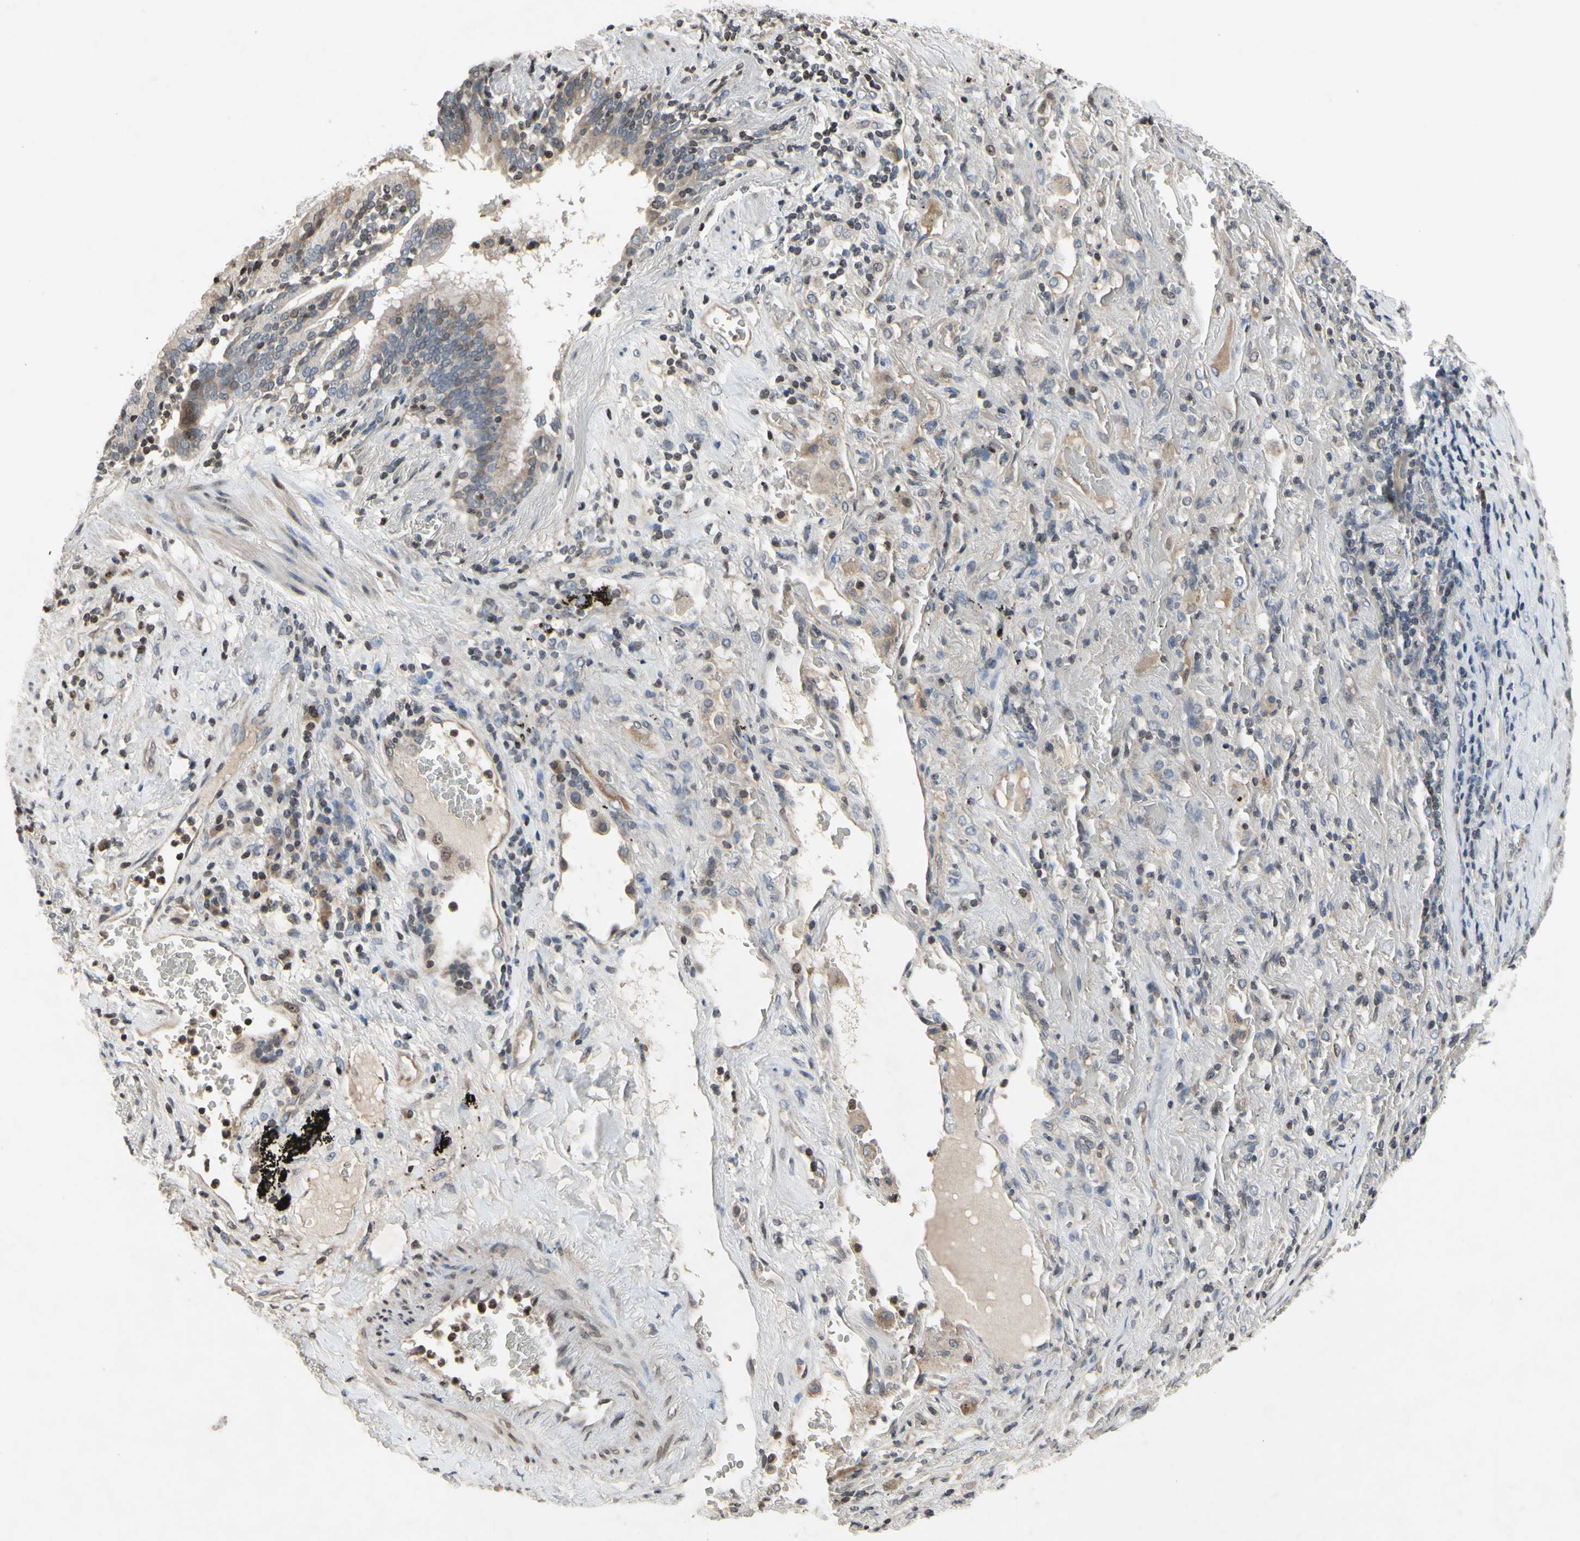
{"staining": {"intensity": "moderate", "quantity": "<25%", "location": "cytoplasmic/membranous"}, "tissue": "lung cancer", "cell_type": "Tumor cells", "image_type": "cancer", "snomed": [{"axis": "morphology", "description": "Squamous cell carcinoma, NOS"}, {"axis": "topography", "description": "Lung"}], "caption": "Protein expression analysis of human lung cancer (squamous cell carcinoma) reveals moderate cytoplasmic/membranous positivity in about <25% of tumor cells. (brown staining indicates protein expression, while blue staining denotes nuclei).", "gene": "ARG1", "patient": {"sex": "male", "age": 57}}